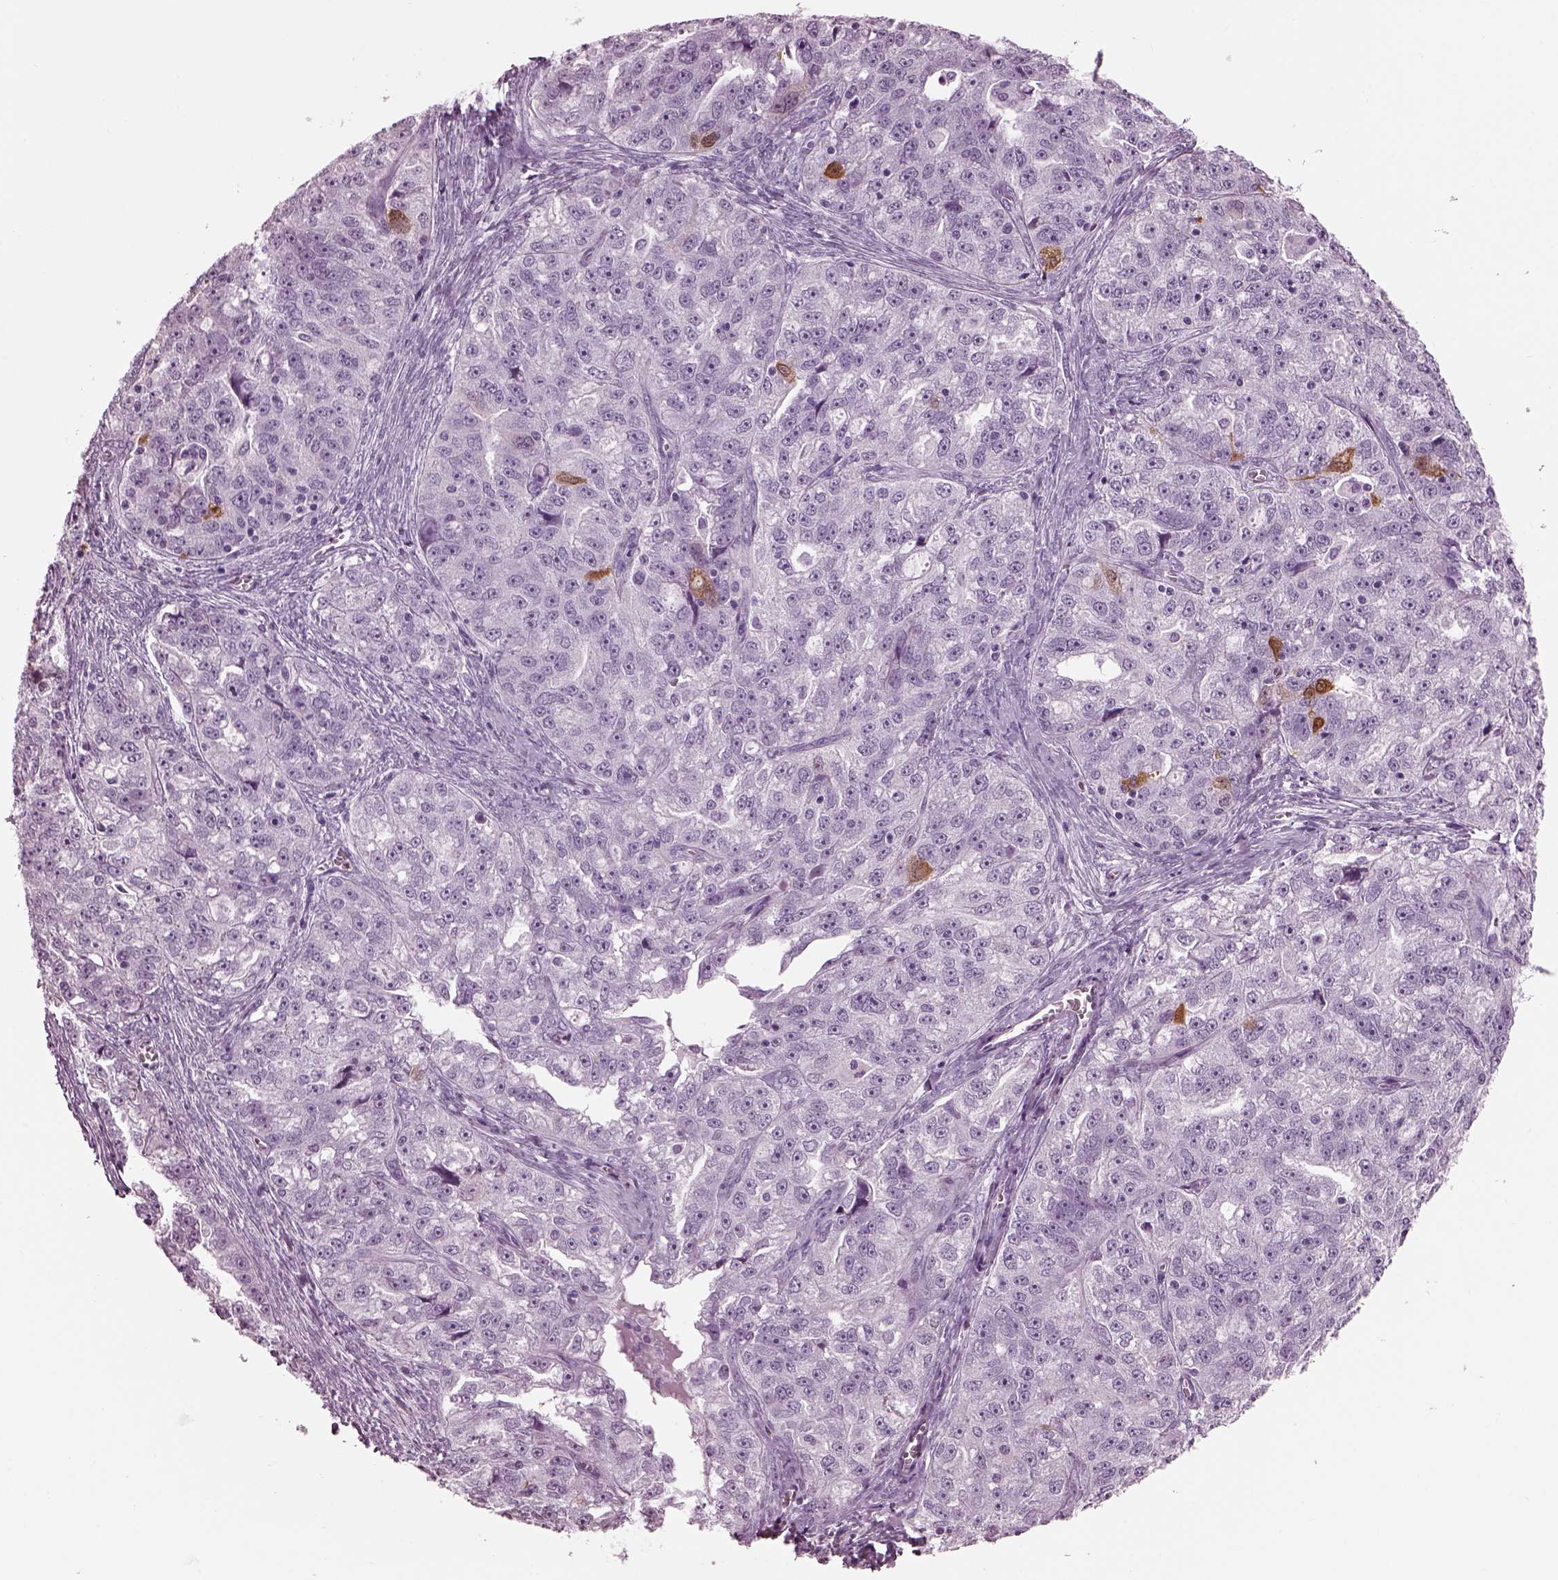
{"staining": {"intensity": "moderate", "quantity": "<25%", "location": "cytoplasmic/membranous,nuclear"}, "tissue": "ovarian cancer", "cell_type": "Tumor cells", "image_type": "cancer", "snomed": [{"axis": "morphology", "description": "Cystadenocarcinoma, serous, NOS"}, {"axis": "topography", "description": "Ovary"}], "caption": "Immunohistochemical staining of ovarian serous cystadenocarcinoma reveals moderate cytoplasmic/membranous and nuclear protein positivity in about <25% of tumor cells. (IHC, brightfield microscopy, high magnification).", "gene": "TPPP2", "patient": {"sex": "female", "age": 51}}